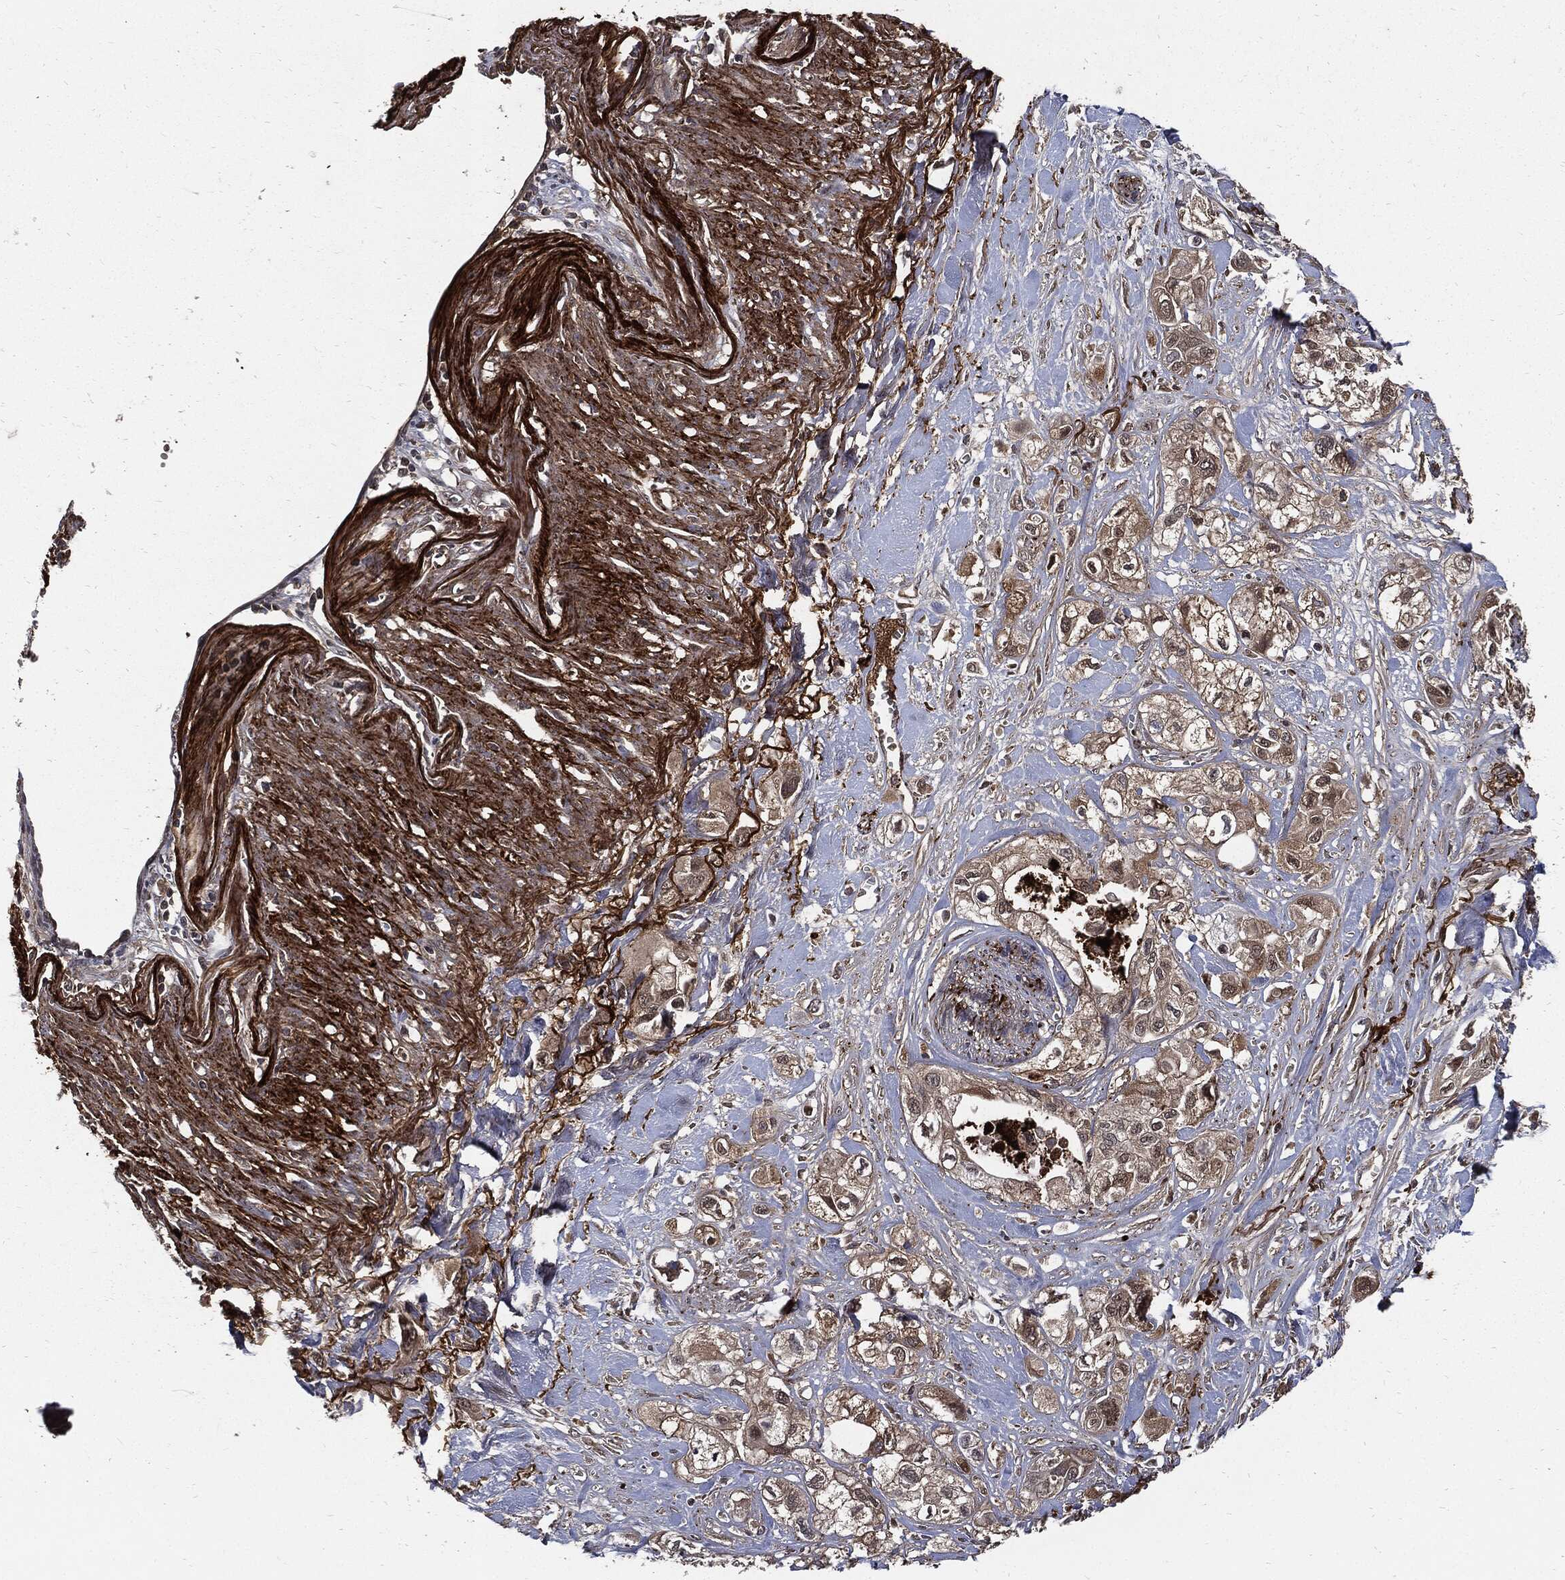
{"staining": {"intensity": "moderate", "quantity": "25%-75%", "location": "cytoplasmic/membranous"}, "tissue": "pancreatic cancer", "cell_type": "Tumor cells", "image_type": "cancer", "snomed": [{"axis": "morphology", "description": "Adenocarcinoma, NOS"}, {"axis": "topography", "description": "Pancreas"}], "caption": "This micrograph reveals immunohistochemistry (IHC) staining of human adenocarcinoma (pancreatic), with medium moderate cytoplasmic/membranous staining in approximately 25%-75% of tumor cells.", "gene": "CLU", "patient": {"sex": "male", "age": 72}}